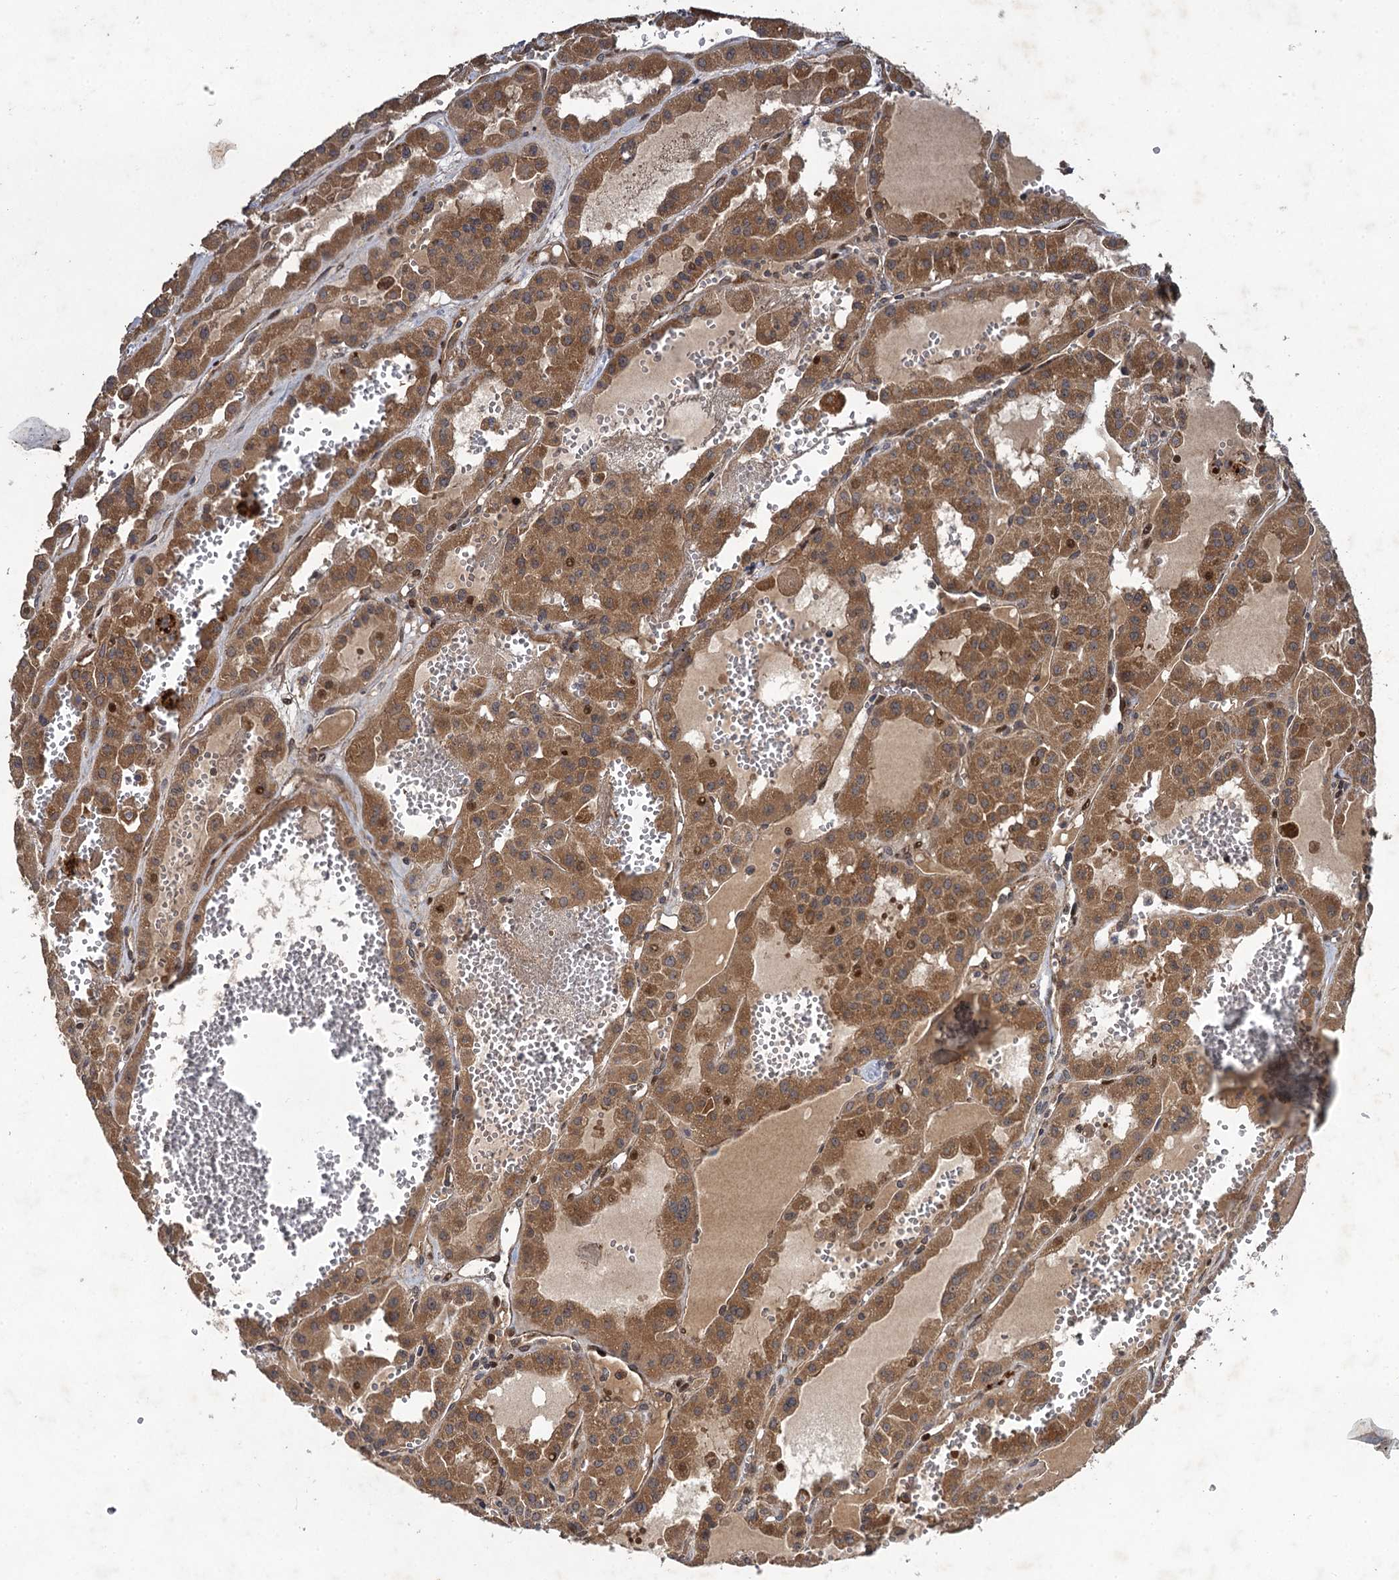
{"staining": {"intensity": "moderate", "quantity": ">75%", "location": "cytoplasmic/membranous"}, "tissue": "renal cancer", "cell_type": "Tumor cells", "image_type": "cancer", "snomed": [{"axis": "morphology", "description": "Carcinoma, NOS"}, {"axis": "topography", "description": "Kidney"}], "caption": "Protein analysis of renal carcinoma tissue exhibits moderate cytoplasmic/membranous positivity in approximately >75% of tumor cells.", "gene": "NUDT22", "patient": {"sex": "female", "age": 75}}